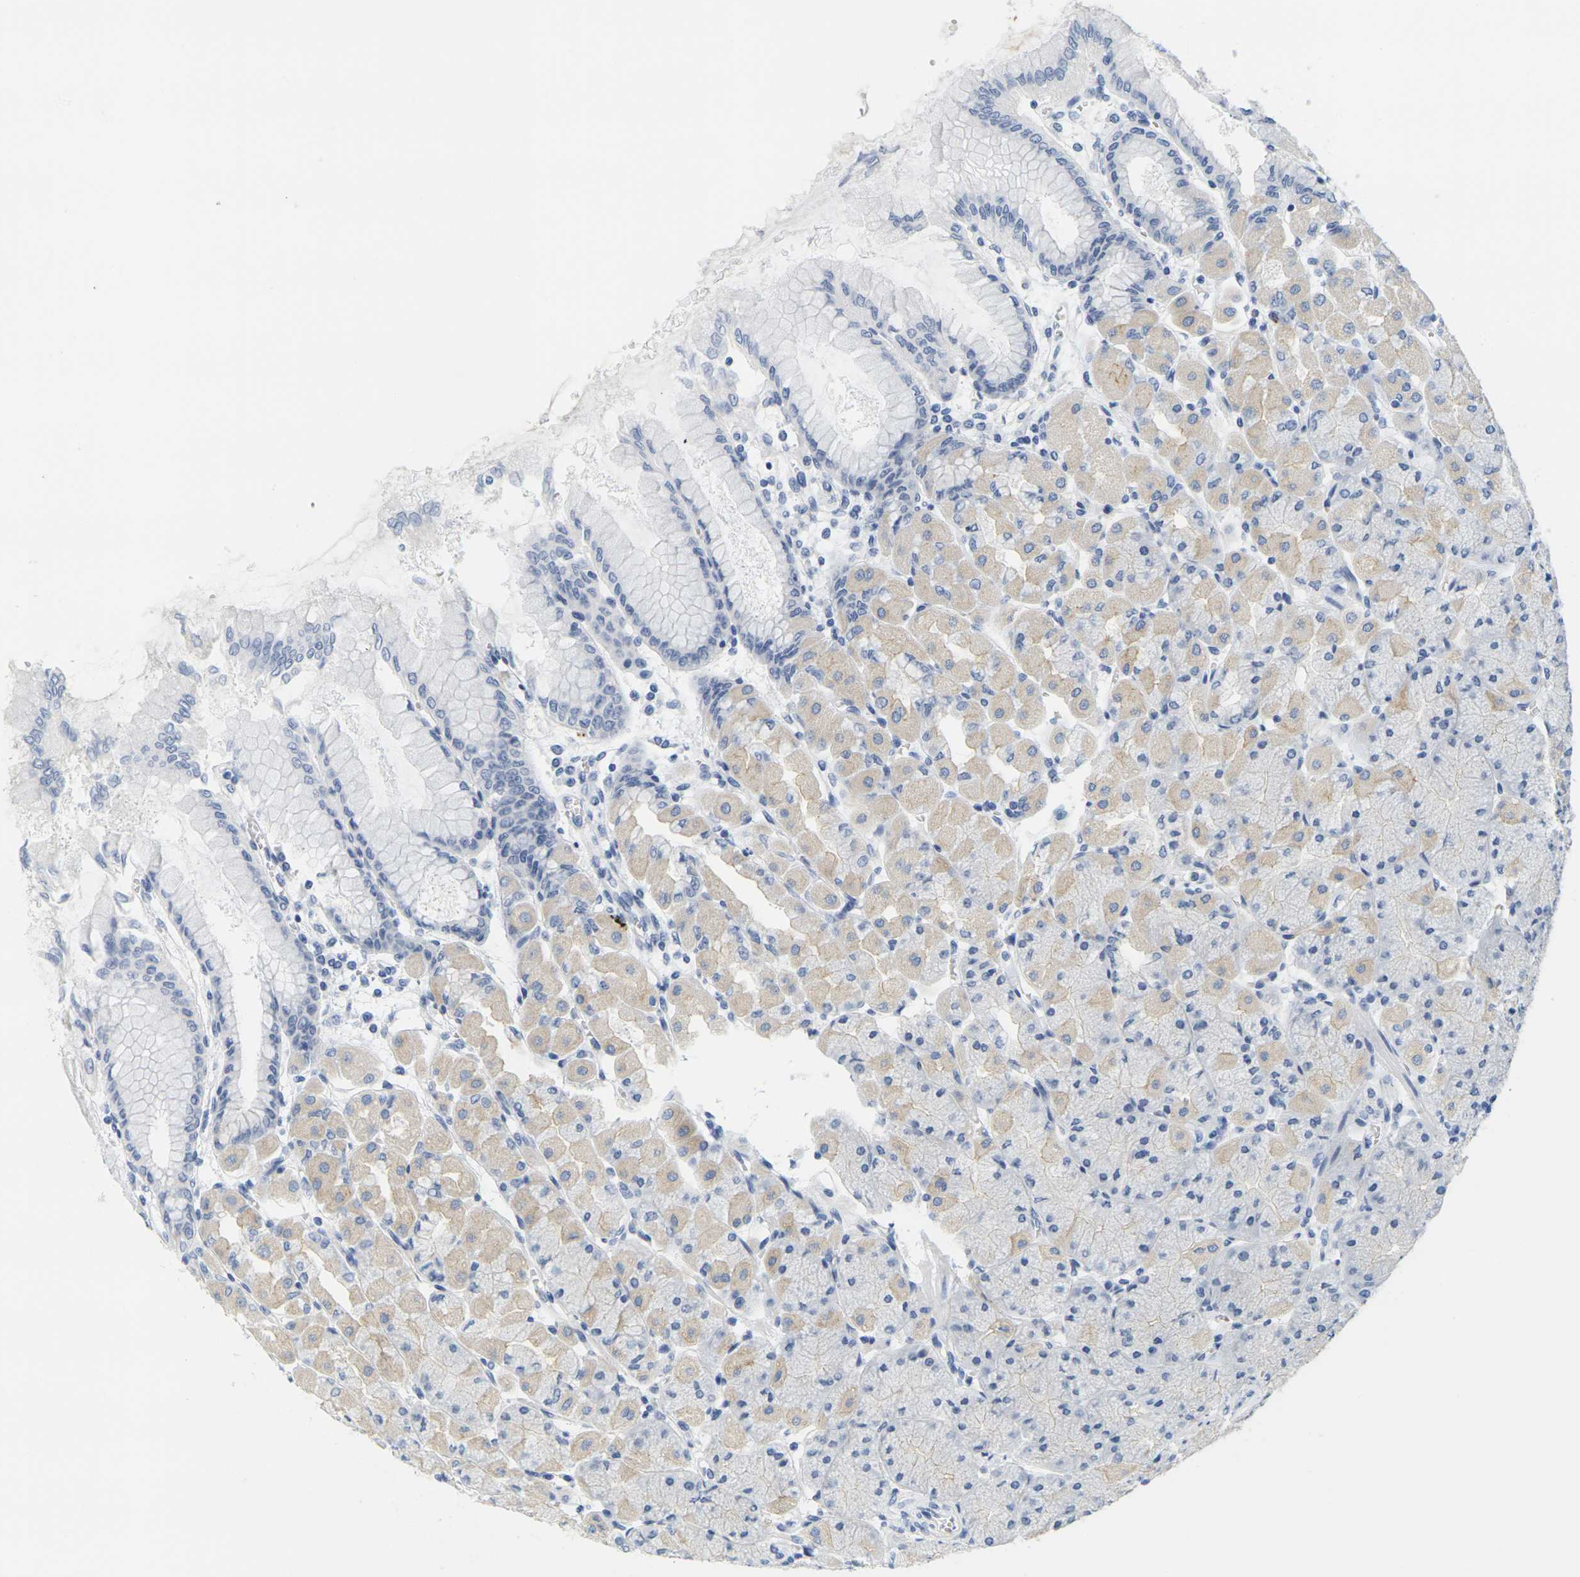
{"staining": {"intensity": "weak", "quantity": "<25%", "location": "cytoplasmic/membranous"}, "tissue": "stomach", "cell_type": "Glandular cells", "image_type": "normal", "snomed": [{"axis": "morphology", "description": "Normal tissue, NOS"}, {"axis": "topography", "description": "Stomach, upper"}], "caption": "The immunohistochemistry image has no significant staining in glandular cells of stomach.", "gene": "HLA", "patient": {"sex": "female", "age": 56}}